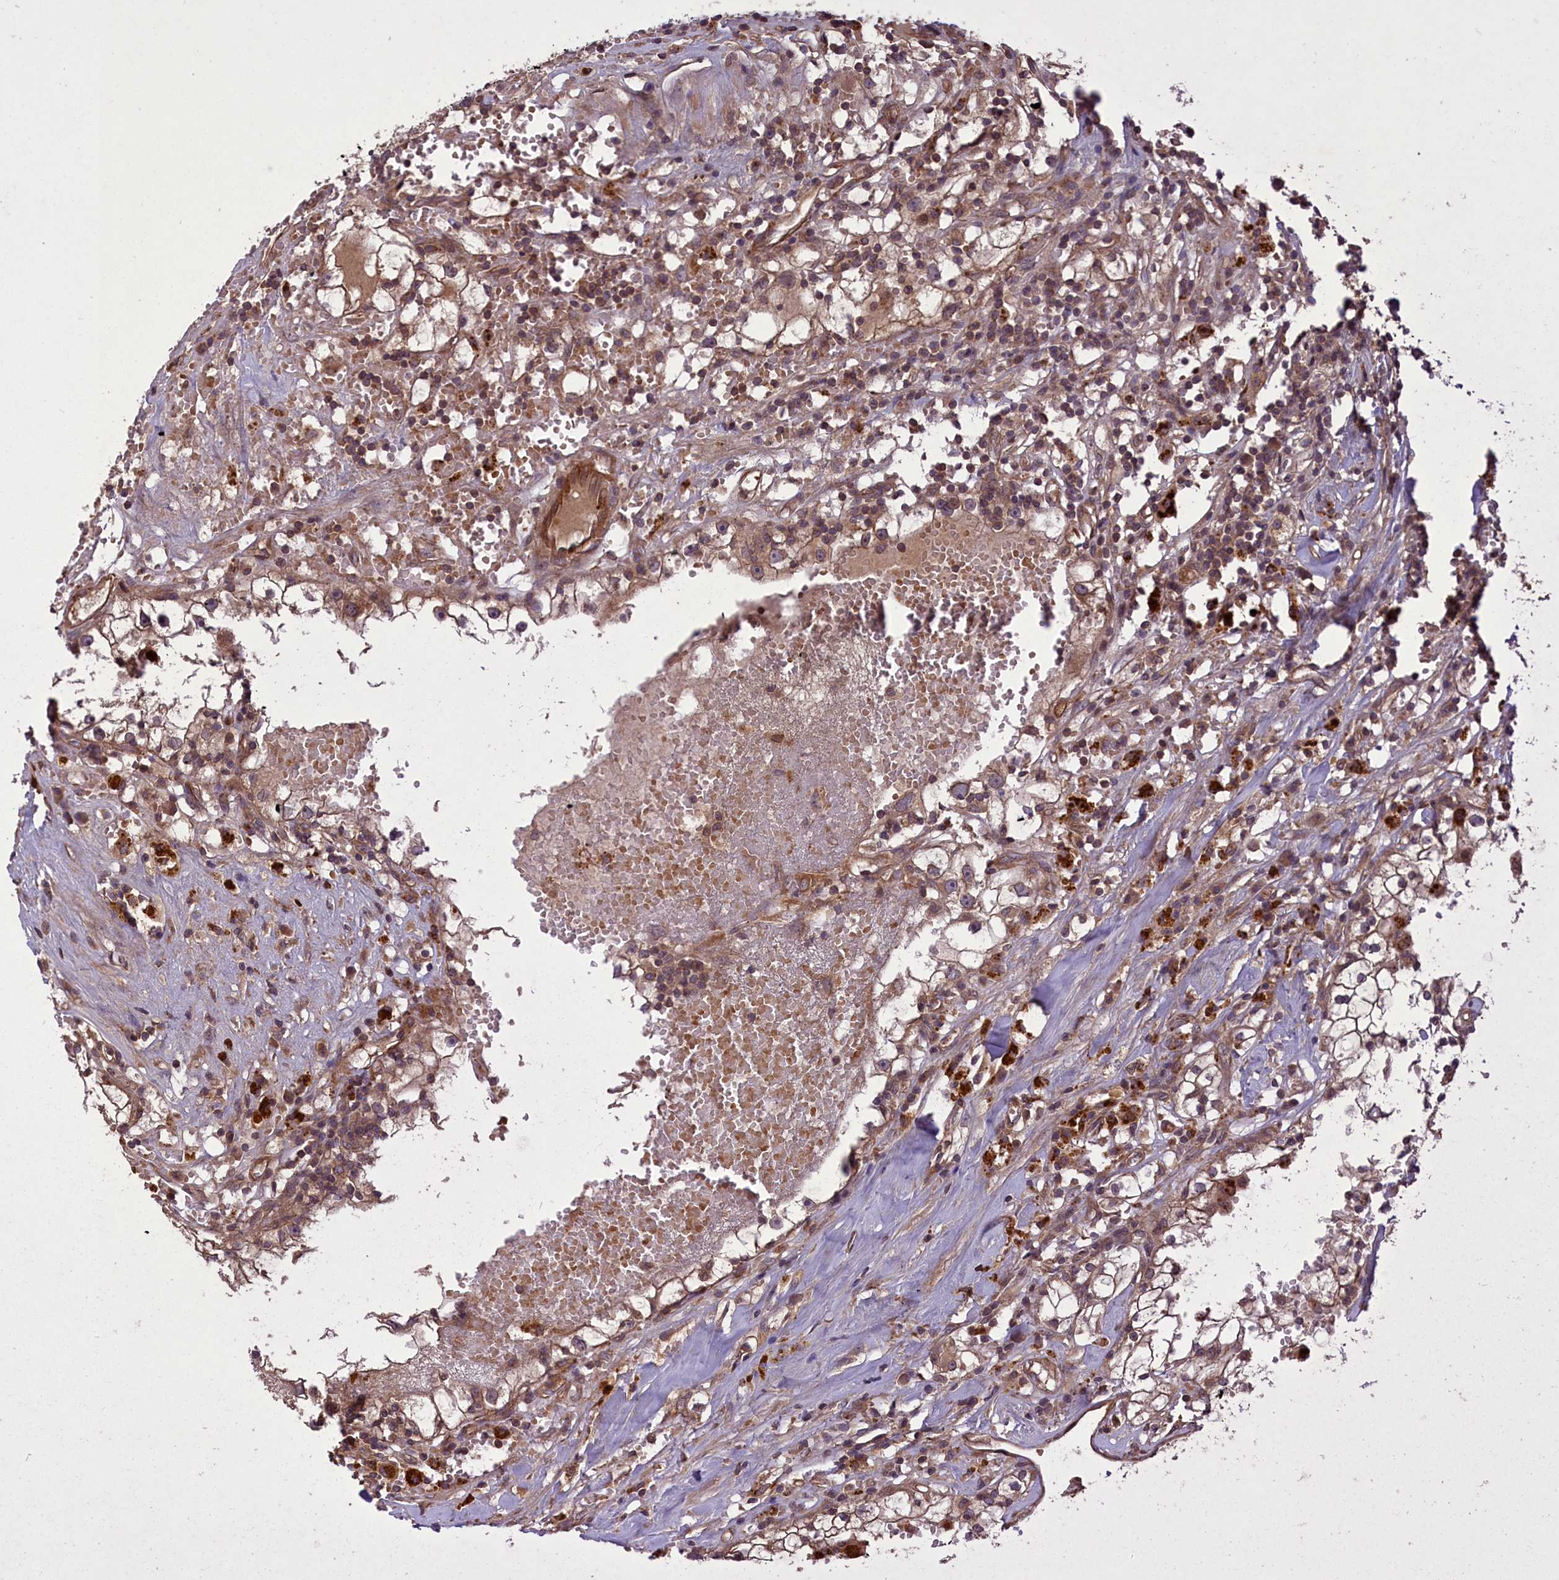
{"staining": {"intensity": "weak", "quantity": ">75%", "location": "cytoplasmic/membranous"}, "tissue": "renal cancer", "cell_type": "Tumor cells", "image_type": "cancer", "snomed": [{"axis": "morphology", "description": "Adenocarcinoma, NOS"}, {"axis": "topography", "description": "Kidney"}], "caption": "Weak cytoplasmic/membranous protein expression is identified in about >75% of tumor cells in adenocarcinoma (renal).", "gene": "CCDC125", "patient": {"sex": "male", "age": 56}}